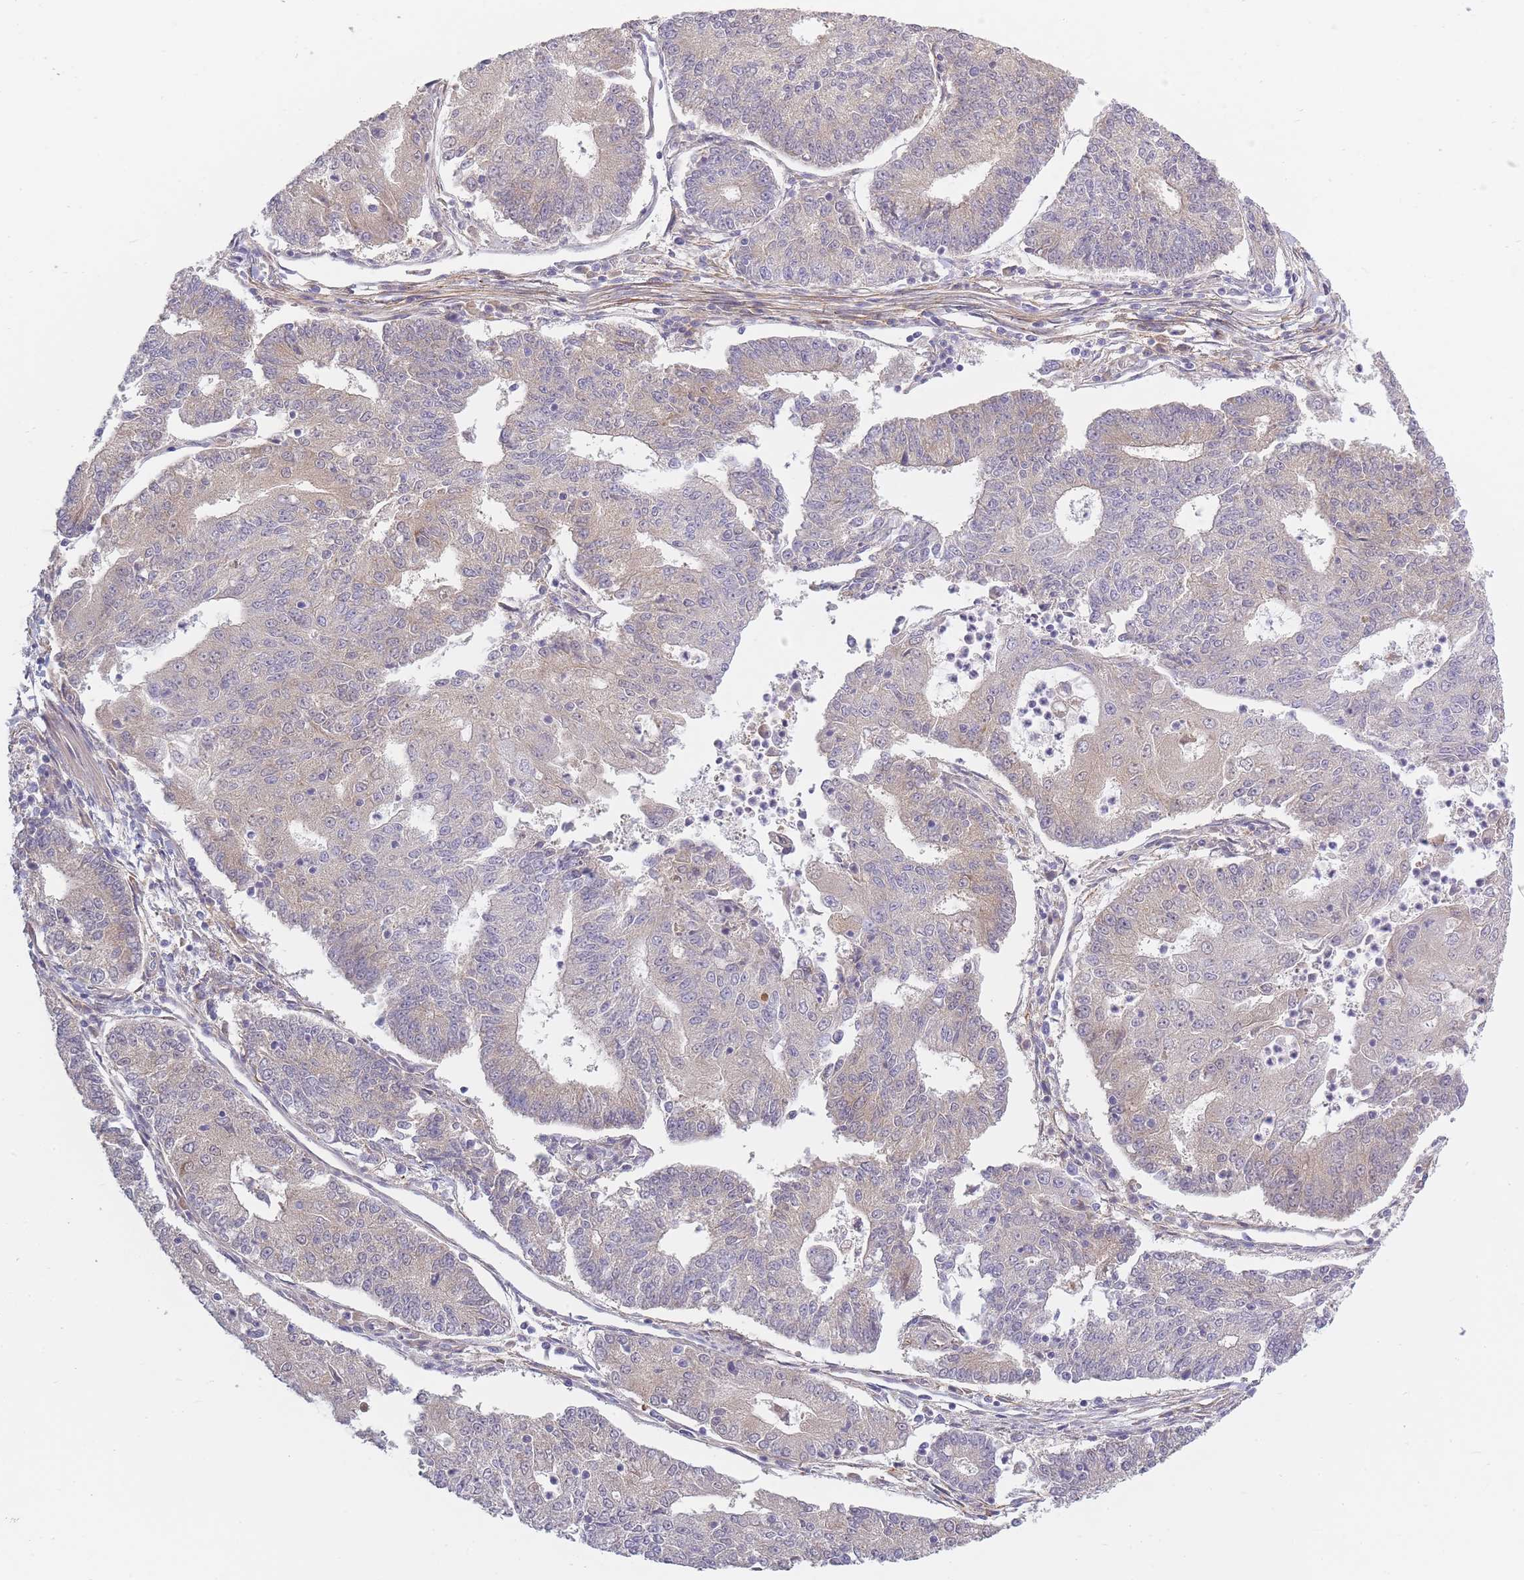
{"staining": {"intensity": "weak", "quantity": "<25%", "location": "cytoplasmic/membranous"}, "tissue": "endometrial cancer", "cell_type": "Tumor cells", "image_type": "cancer", "snomed": [{"axis": "morphology", "description": "Adenocarcinoma, NOS"}, {"axis": "topography", "description": "Endometrium"}], "caption": "A photomicrograph of adenocarcinoma (endometrial) stained for a protein demonstrates no brown staining in tumor cells.", "gene": "AP3M2", "patient": {"sex": "female", "age": 56}}